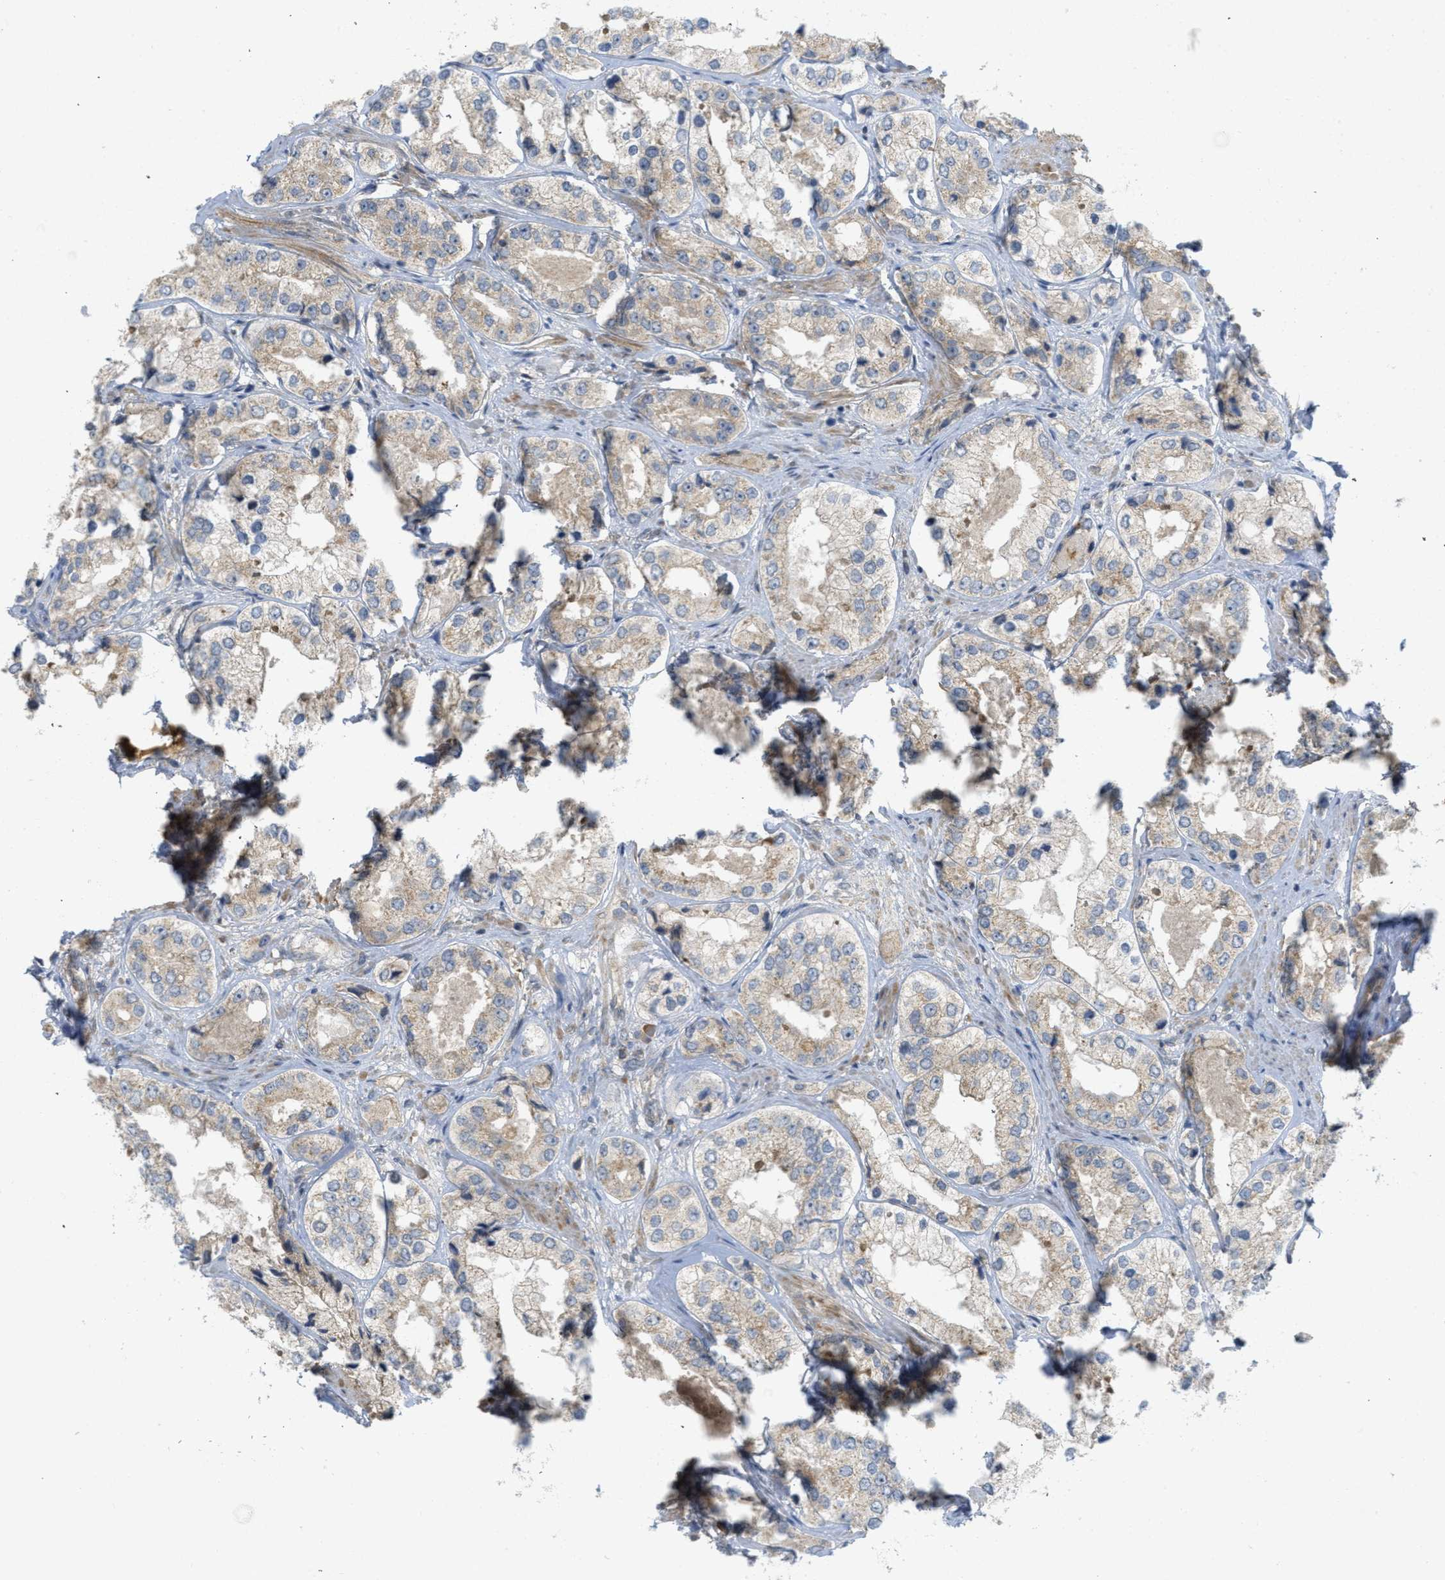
{"staining": {"intensity": "weak", "quantity": ">75%", "location": "cytoplasmic/membranous"}, "tissue": "prostate cancer", "cell_type": "Tumor cells", "image_type": "cancer", "snomed": [{"axis": "morphology", "description": "Adenocarcinoma, High grade"}, {"axis": "topography", "description": "Prostate"}], "caption": "This is an image of IHC staining of prostate high-grade adenocarcinoma, which shows weak positivity in the cytoplasmic/membranous of tumor cells.", "gene": "PROC", "patient": {"sex": "male", "age": 61}}